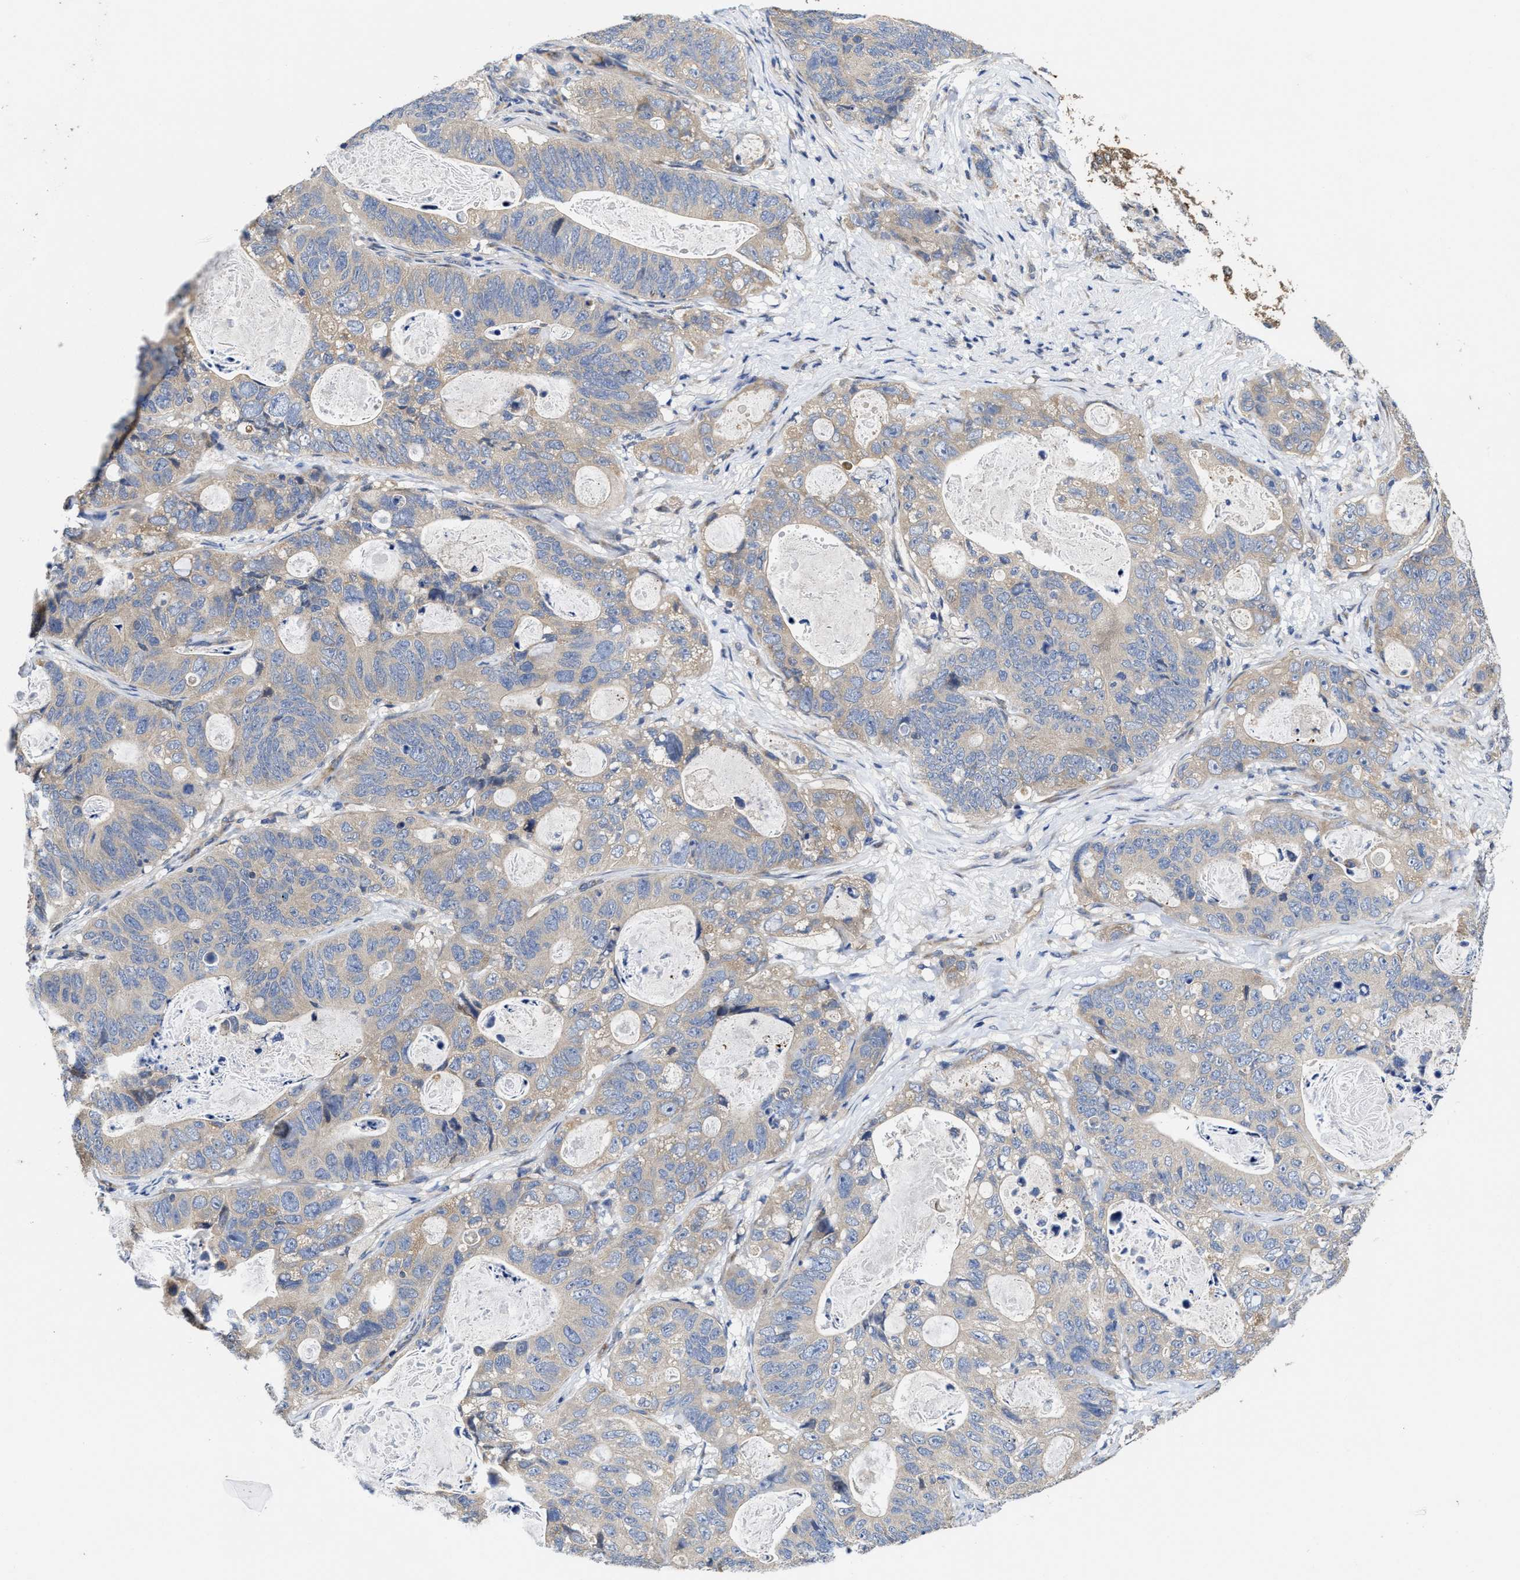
{"staining": {"intensity": "weak", "quantity": "25%-75%", "location": "cytoplasmic/membranous"}, "tissue": "stomach cancer", "cell_type": "Tumor cells", "image_type": "cancer", "snomed": [{"axis": "morphology", "description": "Normal tissue, NOS"}, {"axis": "morphology", "description": "Adenocarcinoma, NOS"}, {"axis": "topography", "description": "Stomach"}], "caption": "IHC of human adenocarcinoma (stomach) shows low levels of weak cytoplasmic/membranous expression in about 25%-75% of tumor cells. The staining was performed using DAB, with brown indicating positive protein expression. Nuclei are stained blue with hematoxylin.", "gene": "TRAF6", "patient": {"sex": "female", "age": 89}}